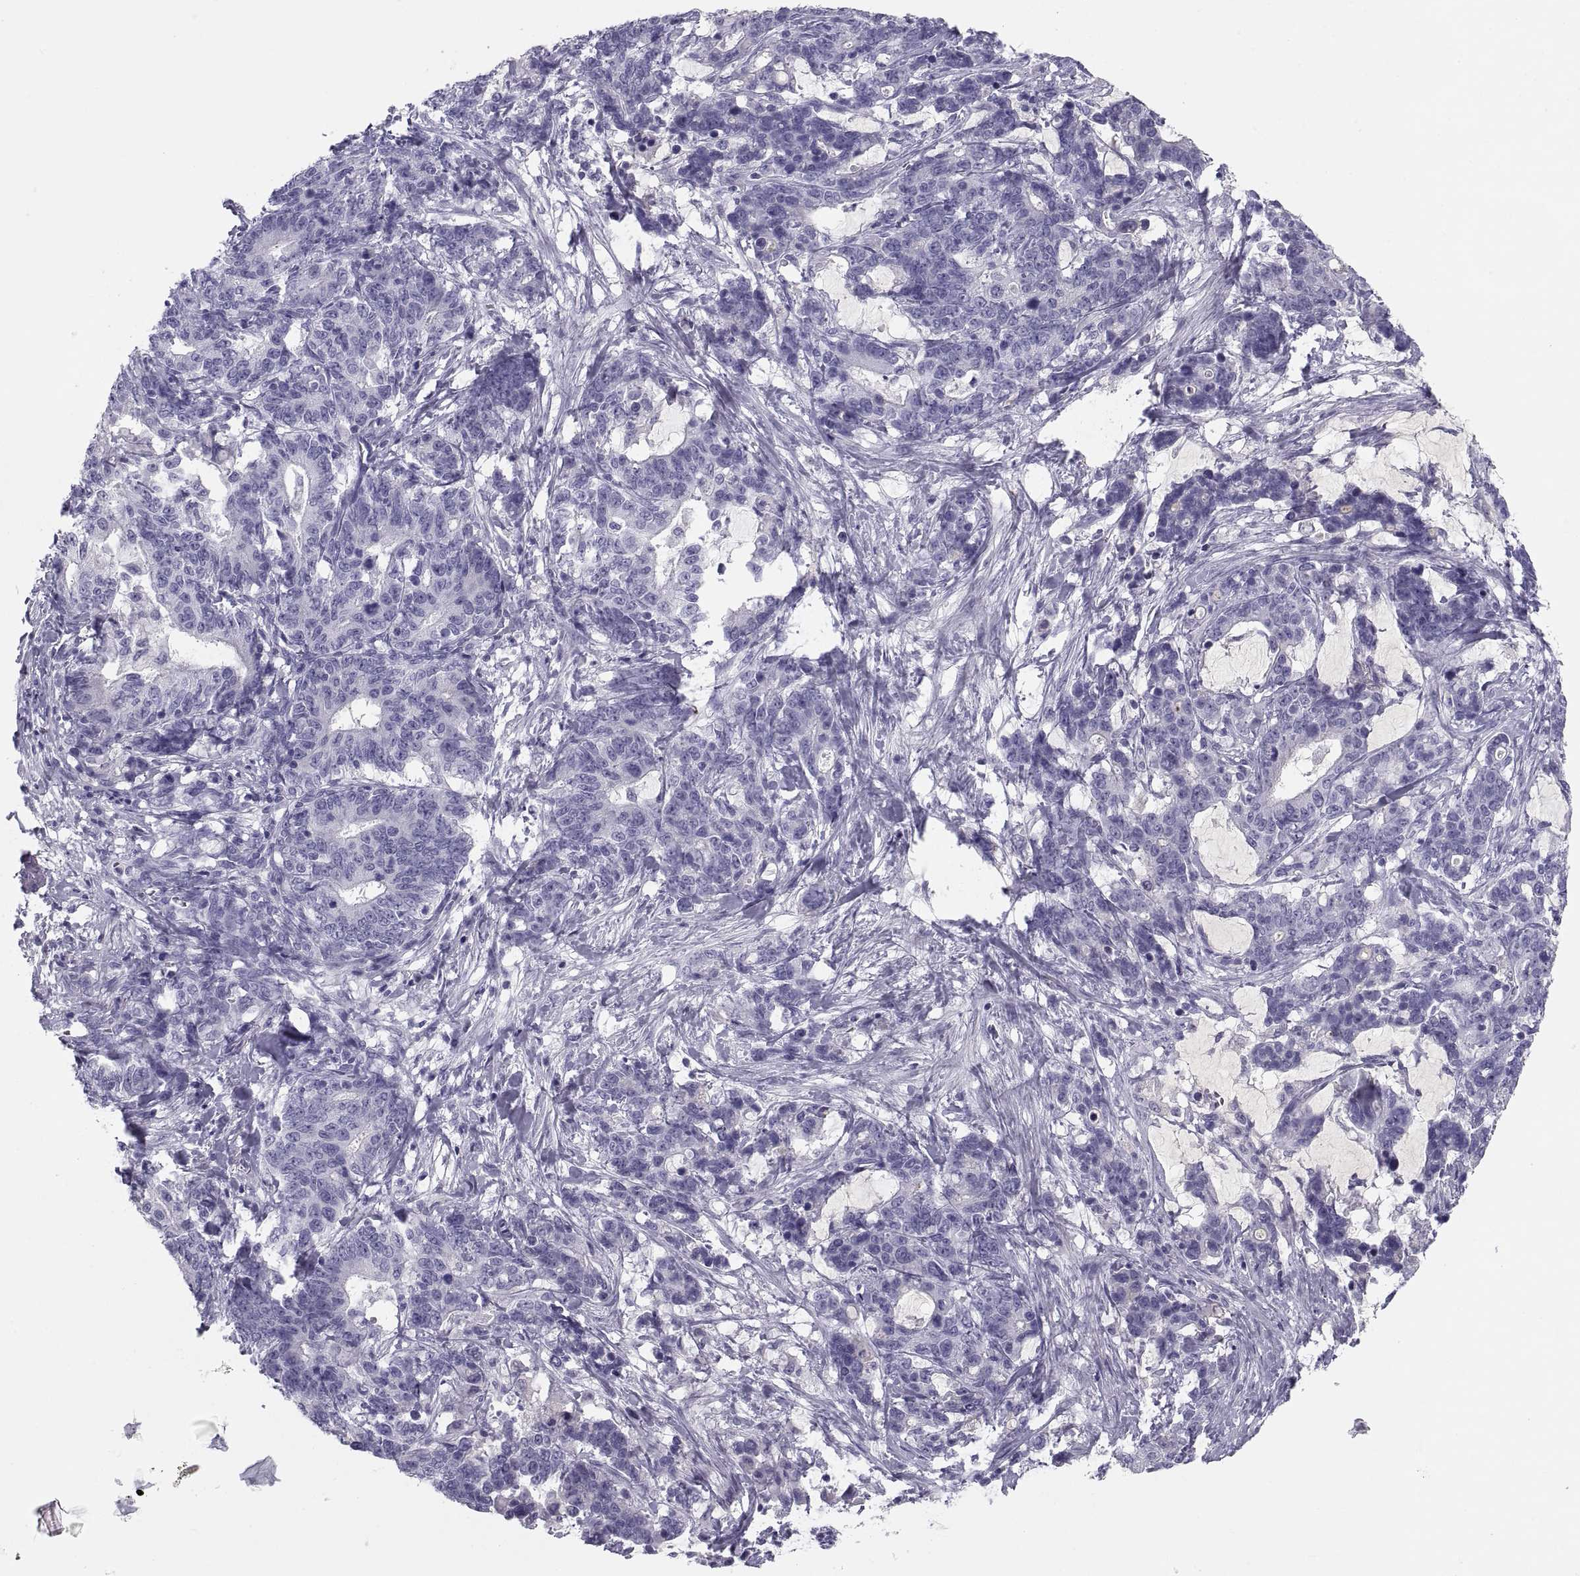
{"staining": {"intensity": "negative", "quantity": "none", "location": "none"}, "tissue": "stomach cancer", "cell_type": "Tumor cells", "image_type": "cancer", "snomed": [{"axis": "morphology", "description": "Normal tissue, NOS"}, {"axis": "morphology", "description": "Adenocarcinoma, NOS"}, {"axis": "topography", "description": "Stomach"}], "caption": "DAB (3,3'-diaminobenzidine) immunohistochemical staining of stomach cancer (adenocarcinoma) shows no significant positivity in tumor cells.", "gene": "MAGEB2", "patient": {"sex": "female", "age": 64}}